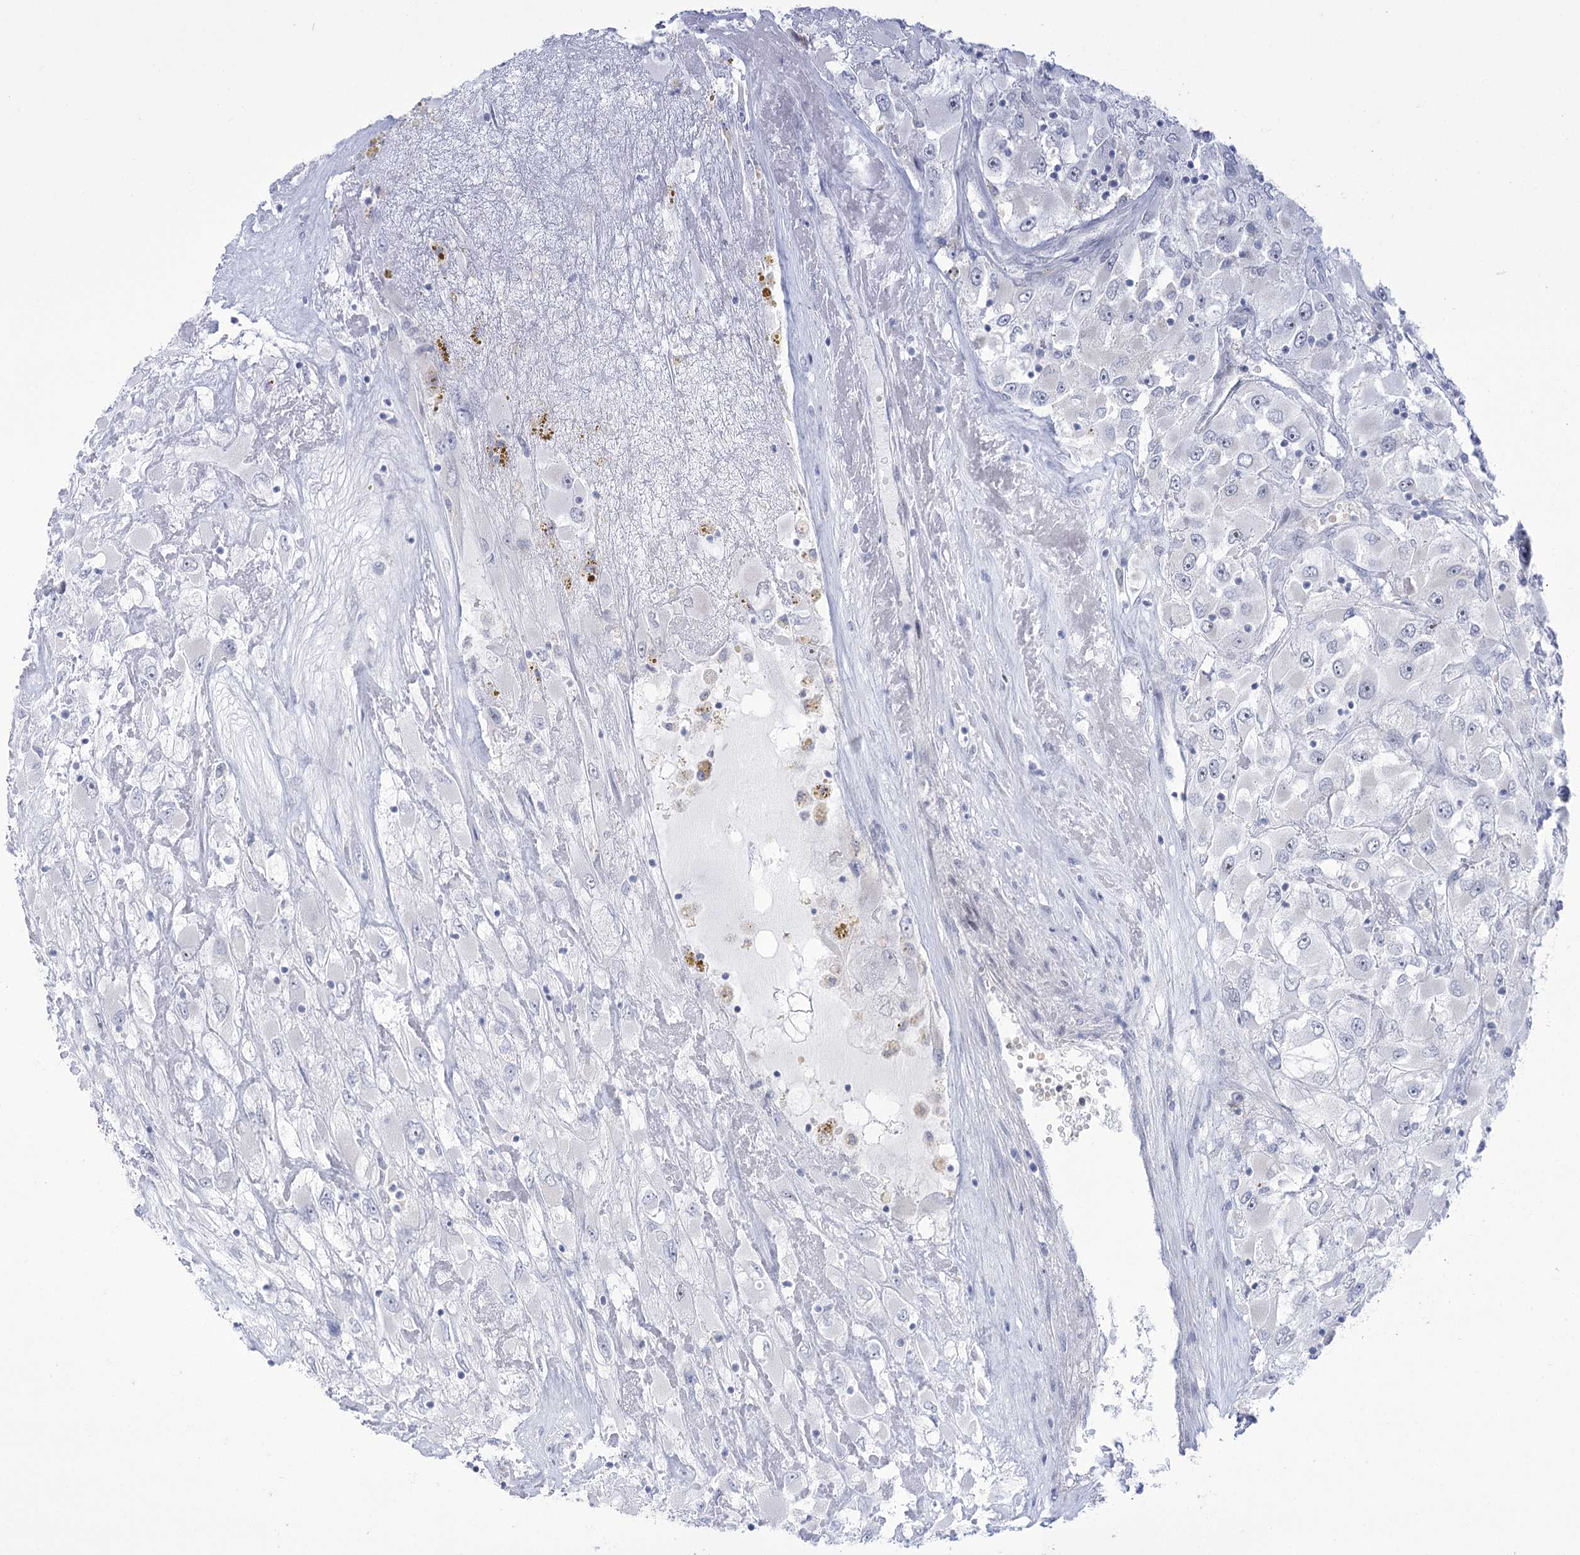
{"staining": {"intensity": "negative", "quantity": "none", "location": "none"}, "tissue": "renal cancer", "cell_type": "Tumor cells", "image_type": "cancer", "snomed": [{"axis": "morphology", "description": "Adenocarcinoma, NOS"}, {"axis": "topography", "description": "Kidney"}], "caption": "Tumor cells show no significant expression in renal cancer.", "gene": "BEND7", "patient": {"sex": "female", "age": 52}}